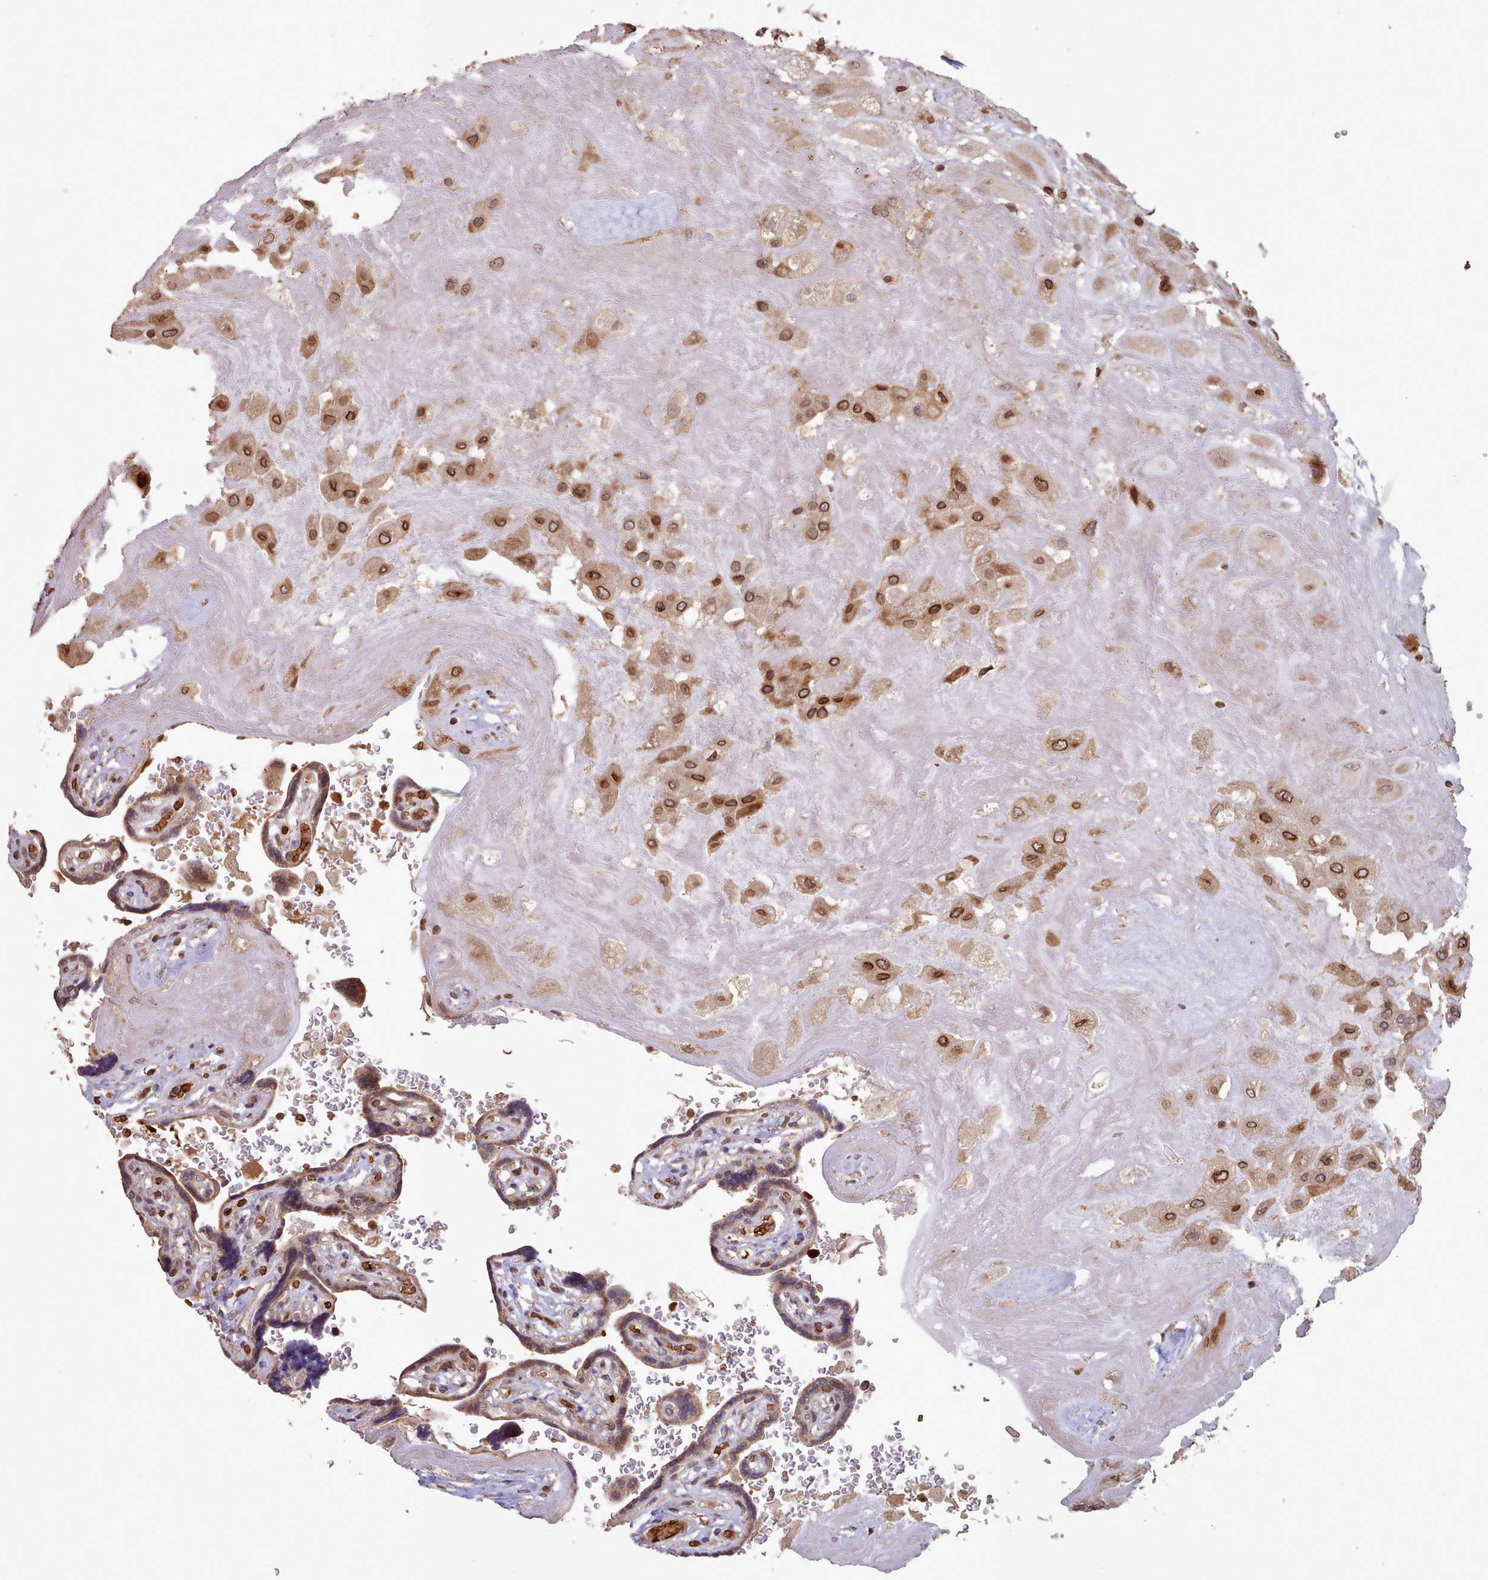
{"staining": {"intensity": "strong", "quantity": ">75%", "location": "cytoplasmic/membranous,nuclear"}, "tissue": "placenta", "cell_type": "Decidual cells", "image_type": "normal", "snomed": [{"axis": "morphology", "description": "Normal tissue, NOS"}, {"axis": "topography", "description": "Placenta"}], "caption": "IHC histopathology image of normal placenta: placenta stained using immunohistochemistry (IHC) exhibits high levels of strong protein expression localized specifically in the cytoplasmic/membranous,nuclear of decidual cells, appearing as a cytoplasmic/membranous,nuclear brown color.", "gene": "TOR1AIP1", "patient": {"sex": "female", "age": 32}}